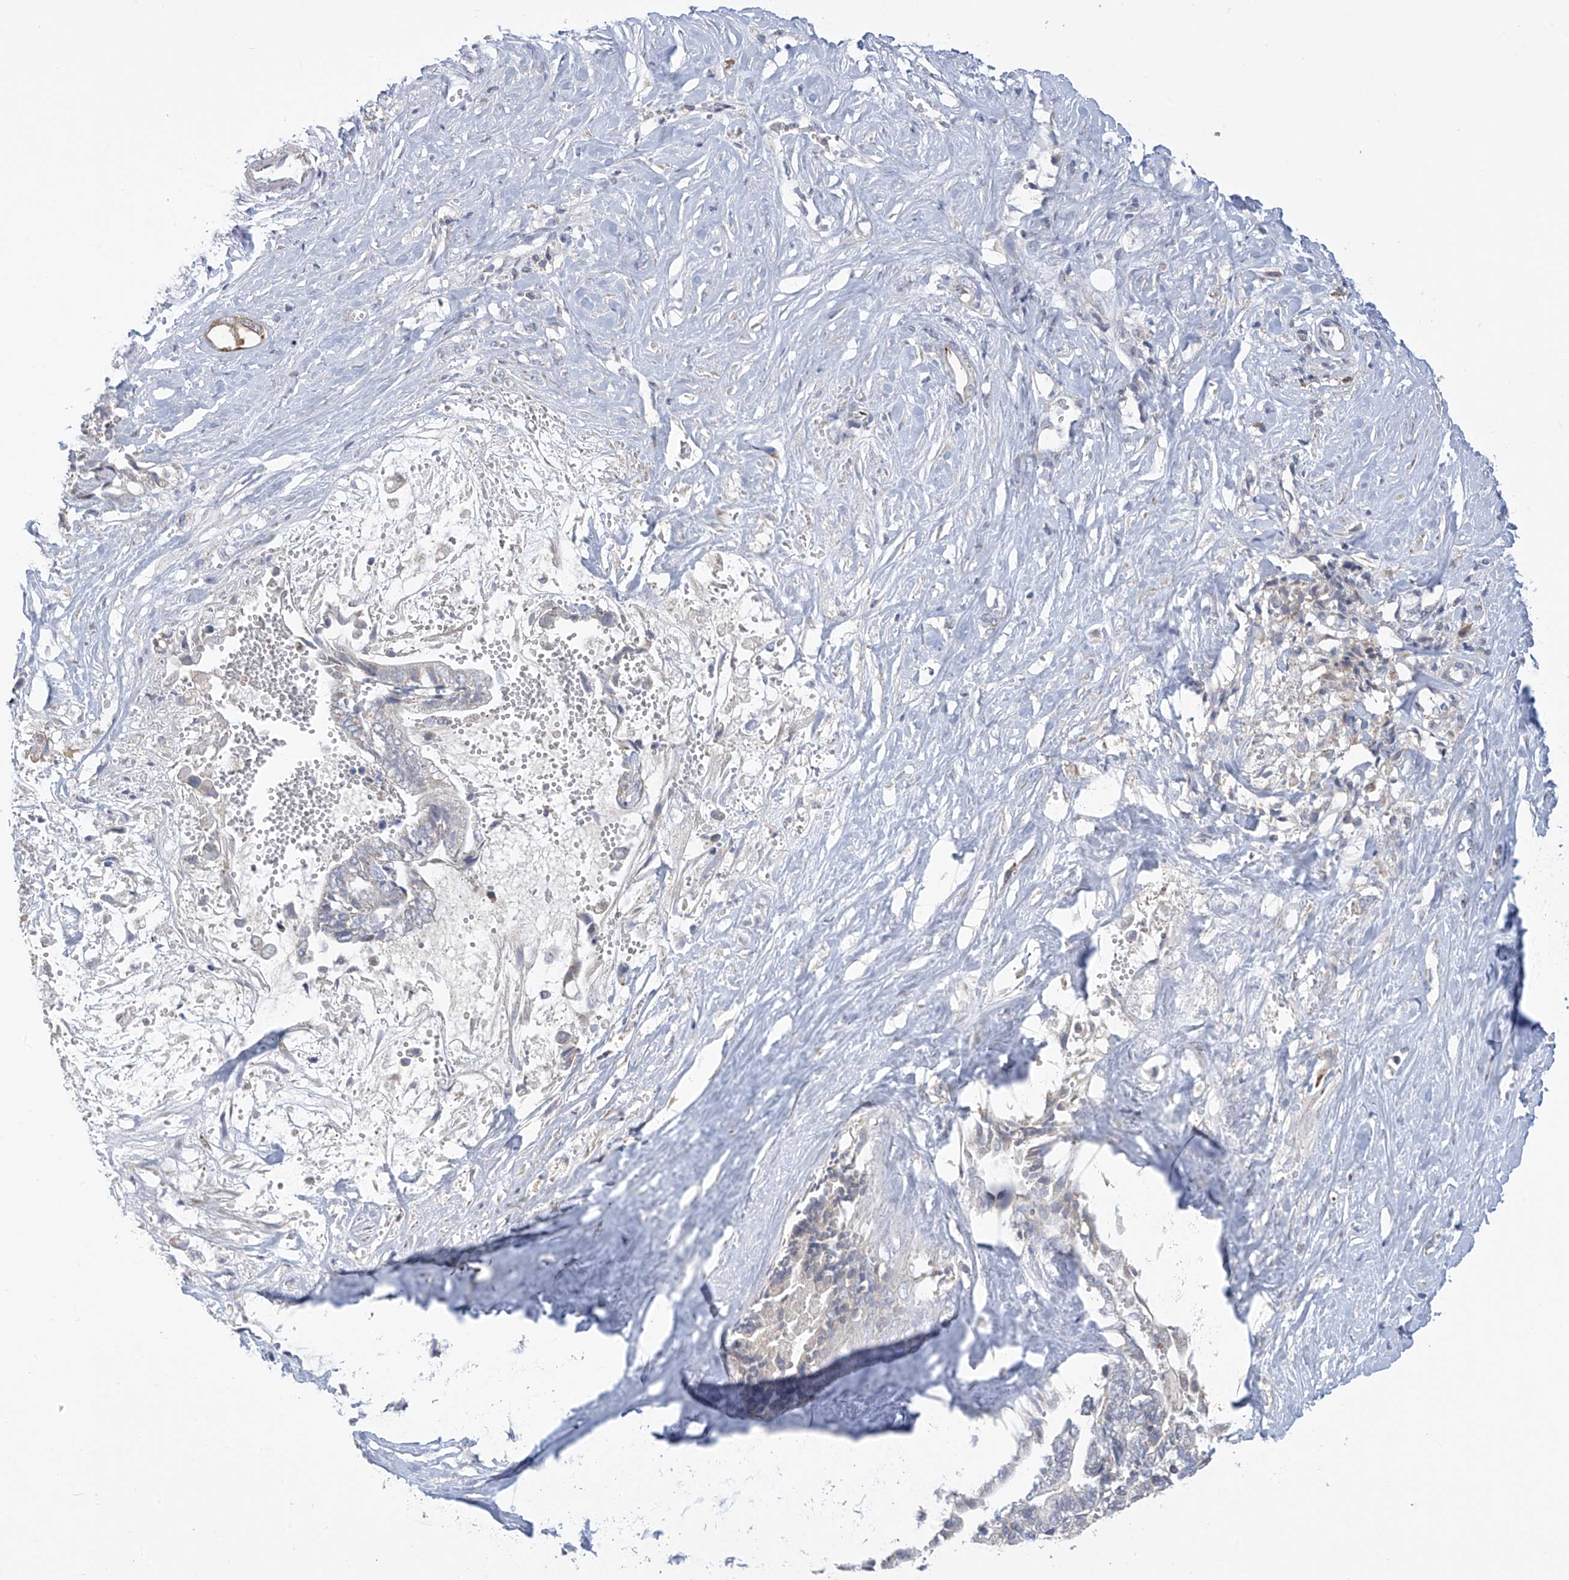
{"staining": {"intensity": "negative", "quantity": "none", "location": "none"}, "tissue": "liver cancer", "cell_type": "Tumor cells", "image_type": "cancer", "snomed": [{"axis": "morphology", "description": "Cholangiocarcinoma"}, {"axis": "topography", "description": "Liver"}], "caption": "Tumor cells show no significant positivity in cholangiocarcinoma (liver).", "gene": "SLCO4A1", "patient": {"sex": "female", "age": 75}}